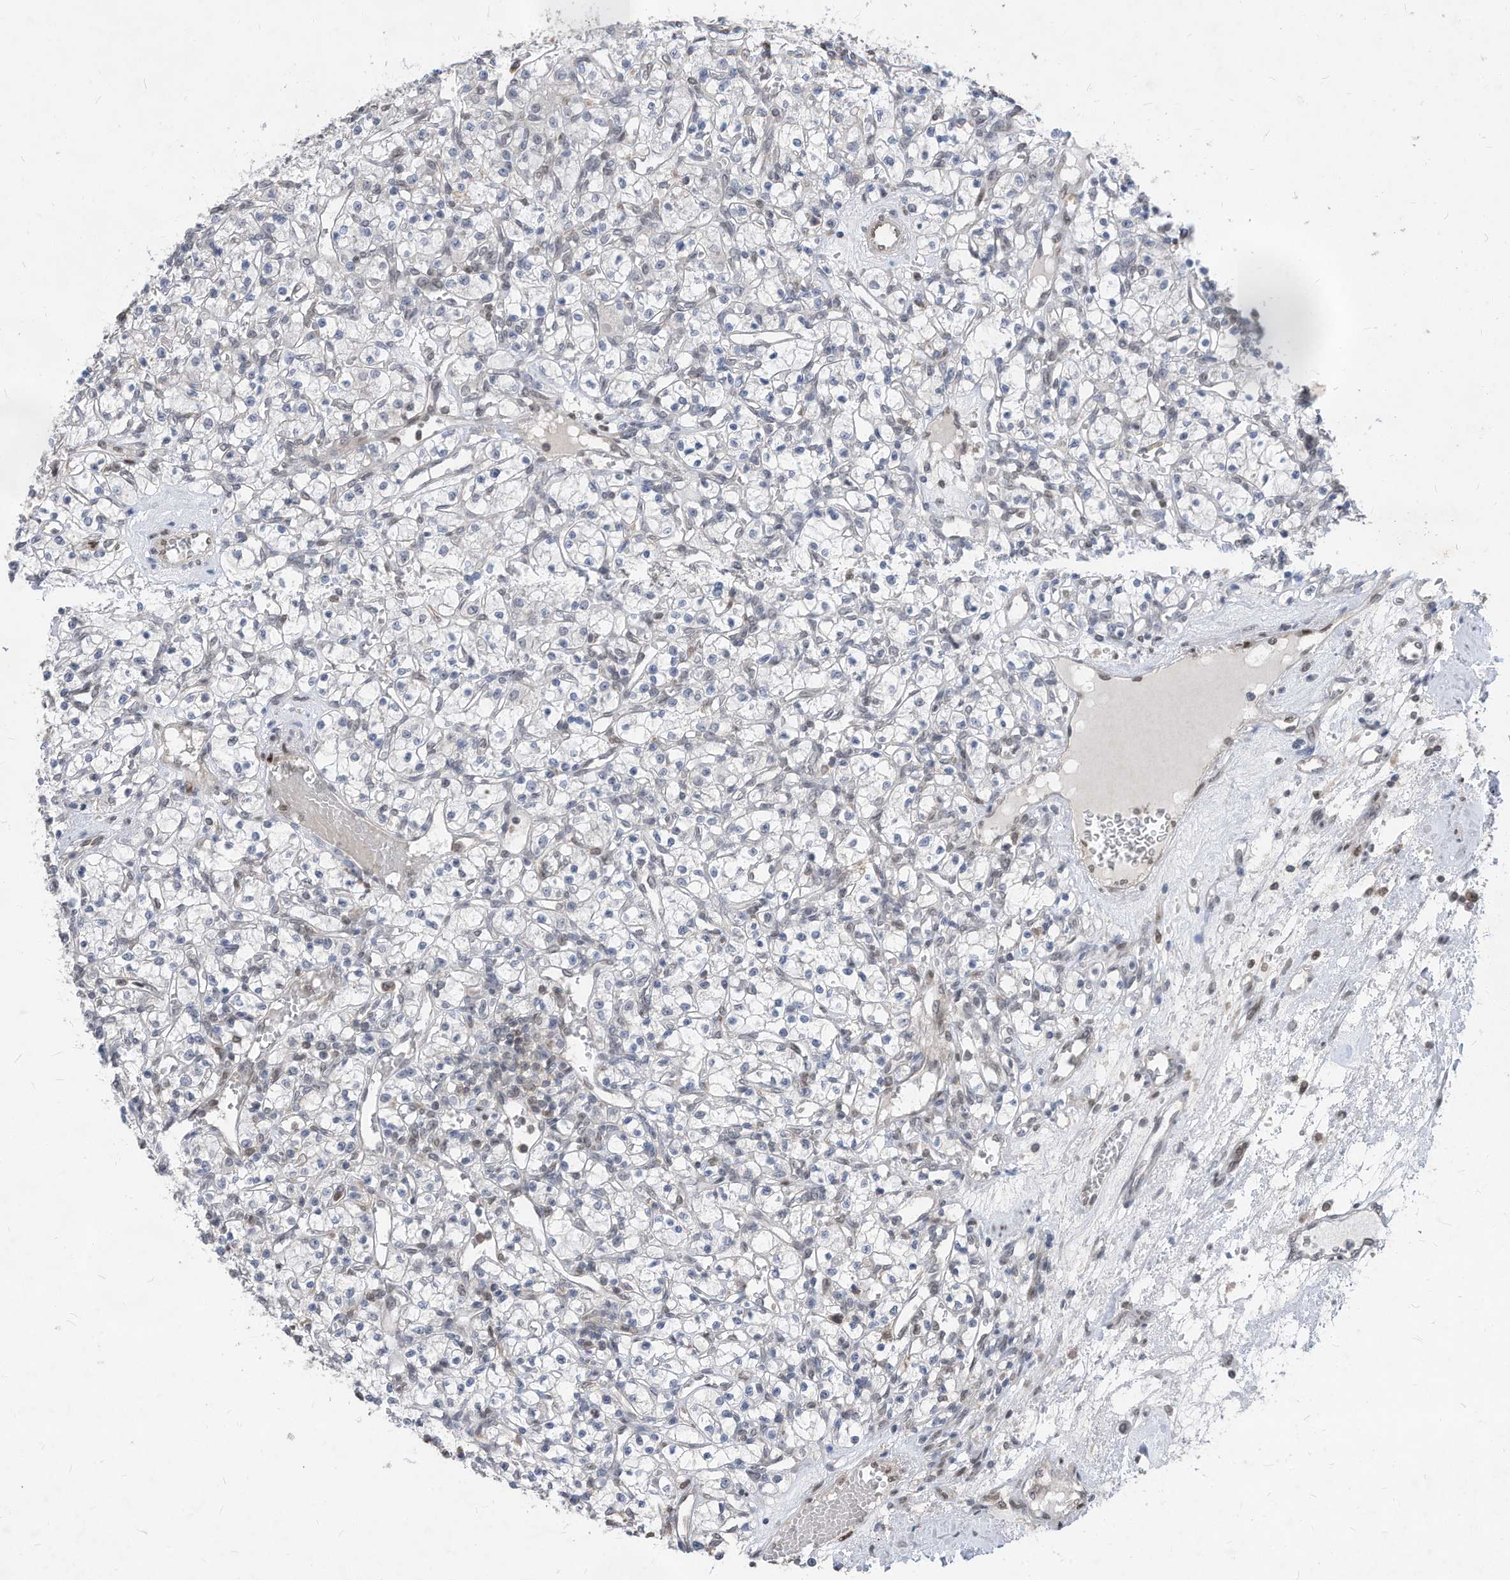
{"staining": {"intensity": "negative", "quantity": "none", "location": "none"}, "tissue": "renal cancer", "cell_type": "Tumor cells", "image_type": "cancer", "snomed": [{"axis": "morphology", "description": "Adenocarcinoma, NOS"}, {"axis": "topography", "description": "Kidney"}], "caption": "A high-resolution histopathology image shows immunohistochemistry staining of renal cancer, which exhibits no significant expression in tumor cells.", "gene": "KPNB1", "patient": {"sex": "female", "age": 59}}